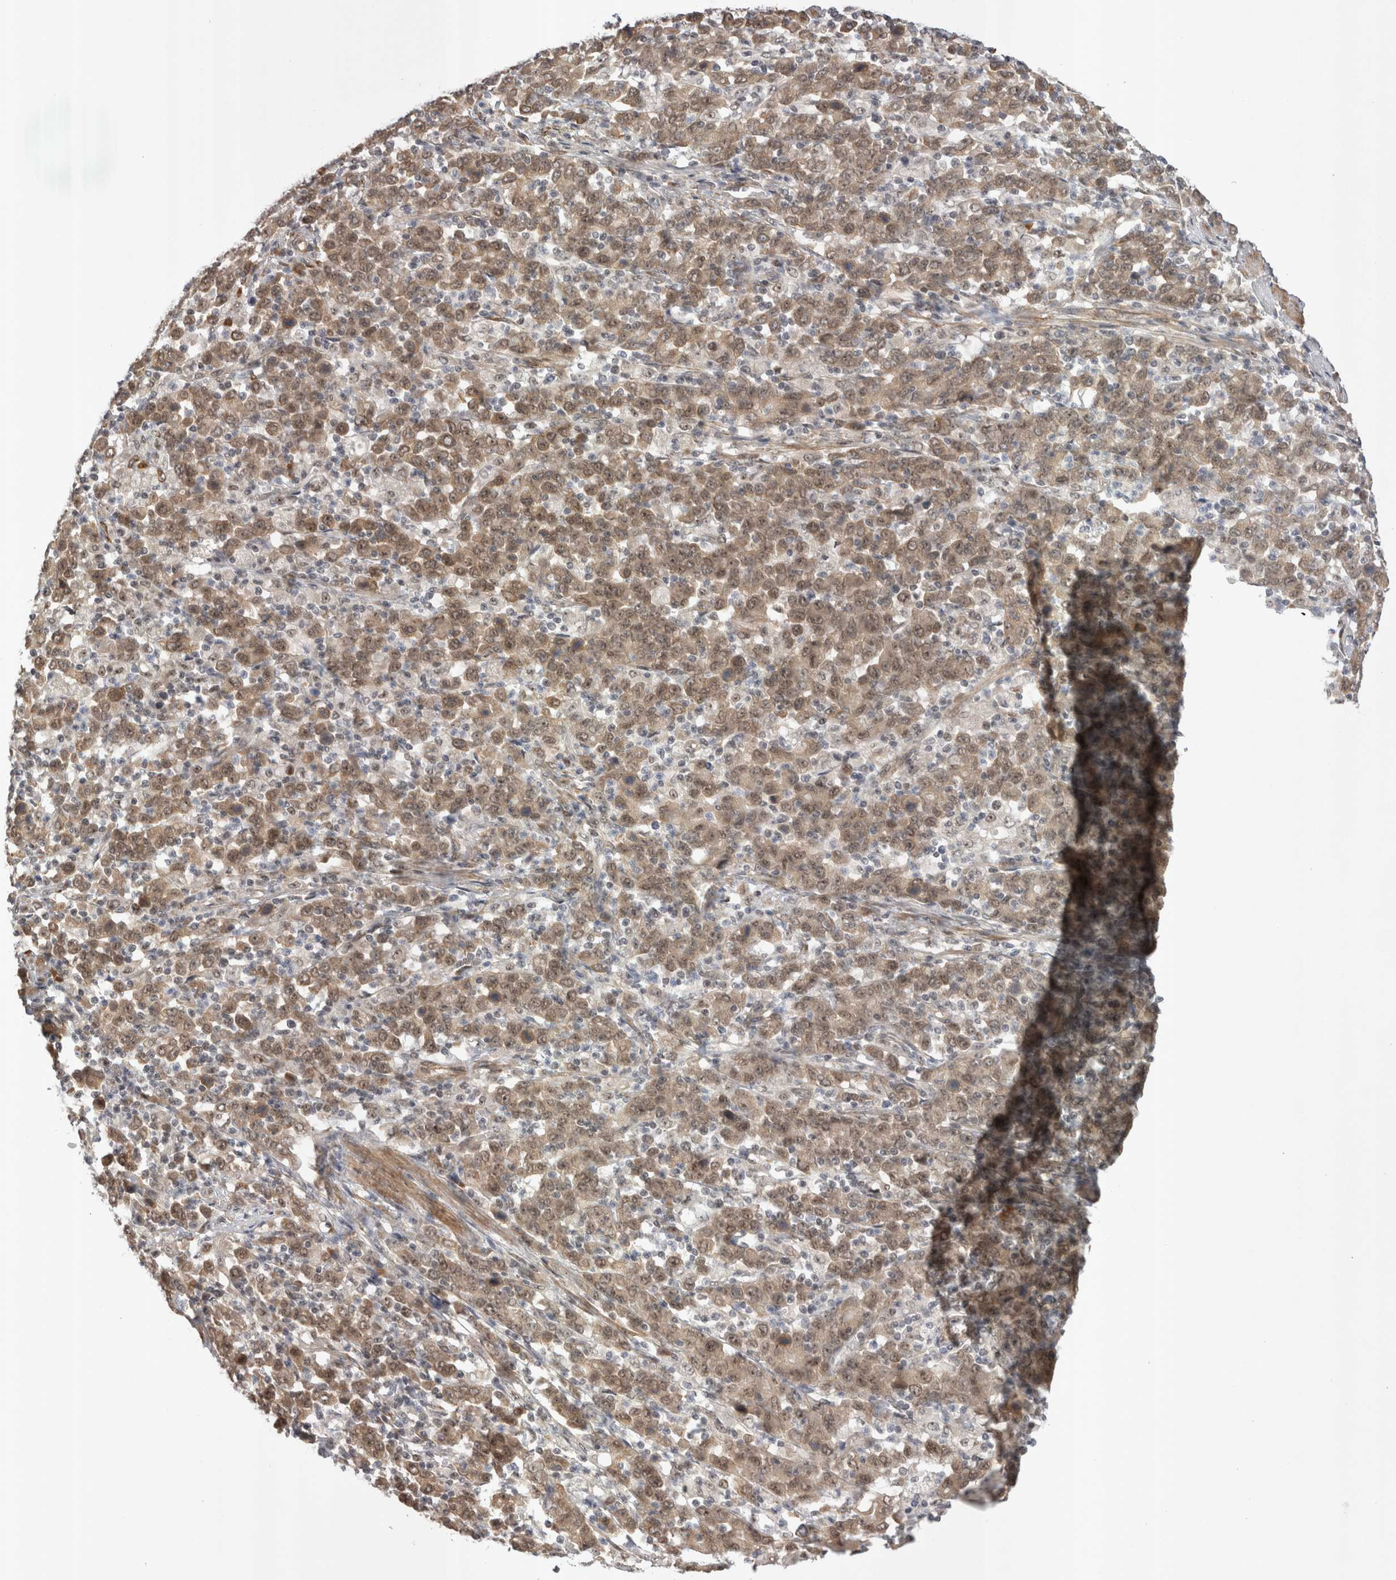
{"staining": {"intensity": "moderate", "quantity": ">75%", "location": "cytoplasmic/membranous,nuclear"}, "tissue": "stomach cancer", "cell_type": "Tumor cells", "image_type": "cancer", "snomed": [{"axis": "morphology", "description": "Adenocarcinoma, NOS"}, {"axis": "topography", "description": "Stomach, upper"}], "caption": "DAB immunohistochemical staining of adenocarcinoma (stomach) exhibits moderate cytoplasmic/membranous and nuclear protein expression in about >75% of tumor cells. The staining was performed using DAB, with brown indicating positive protein expression. Nuclei are stained blue with hematoxylin.", "gene": "EXOSC4", "patient": {"sex": "male", "age": 69}}